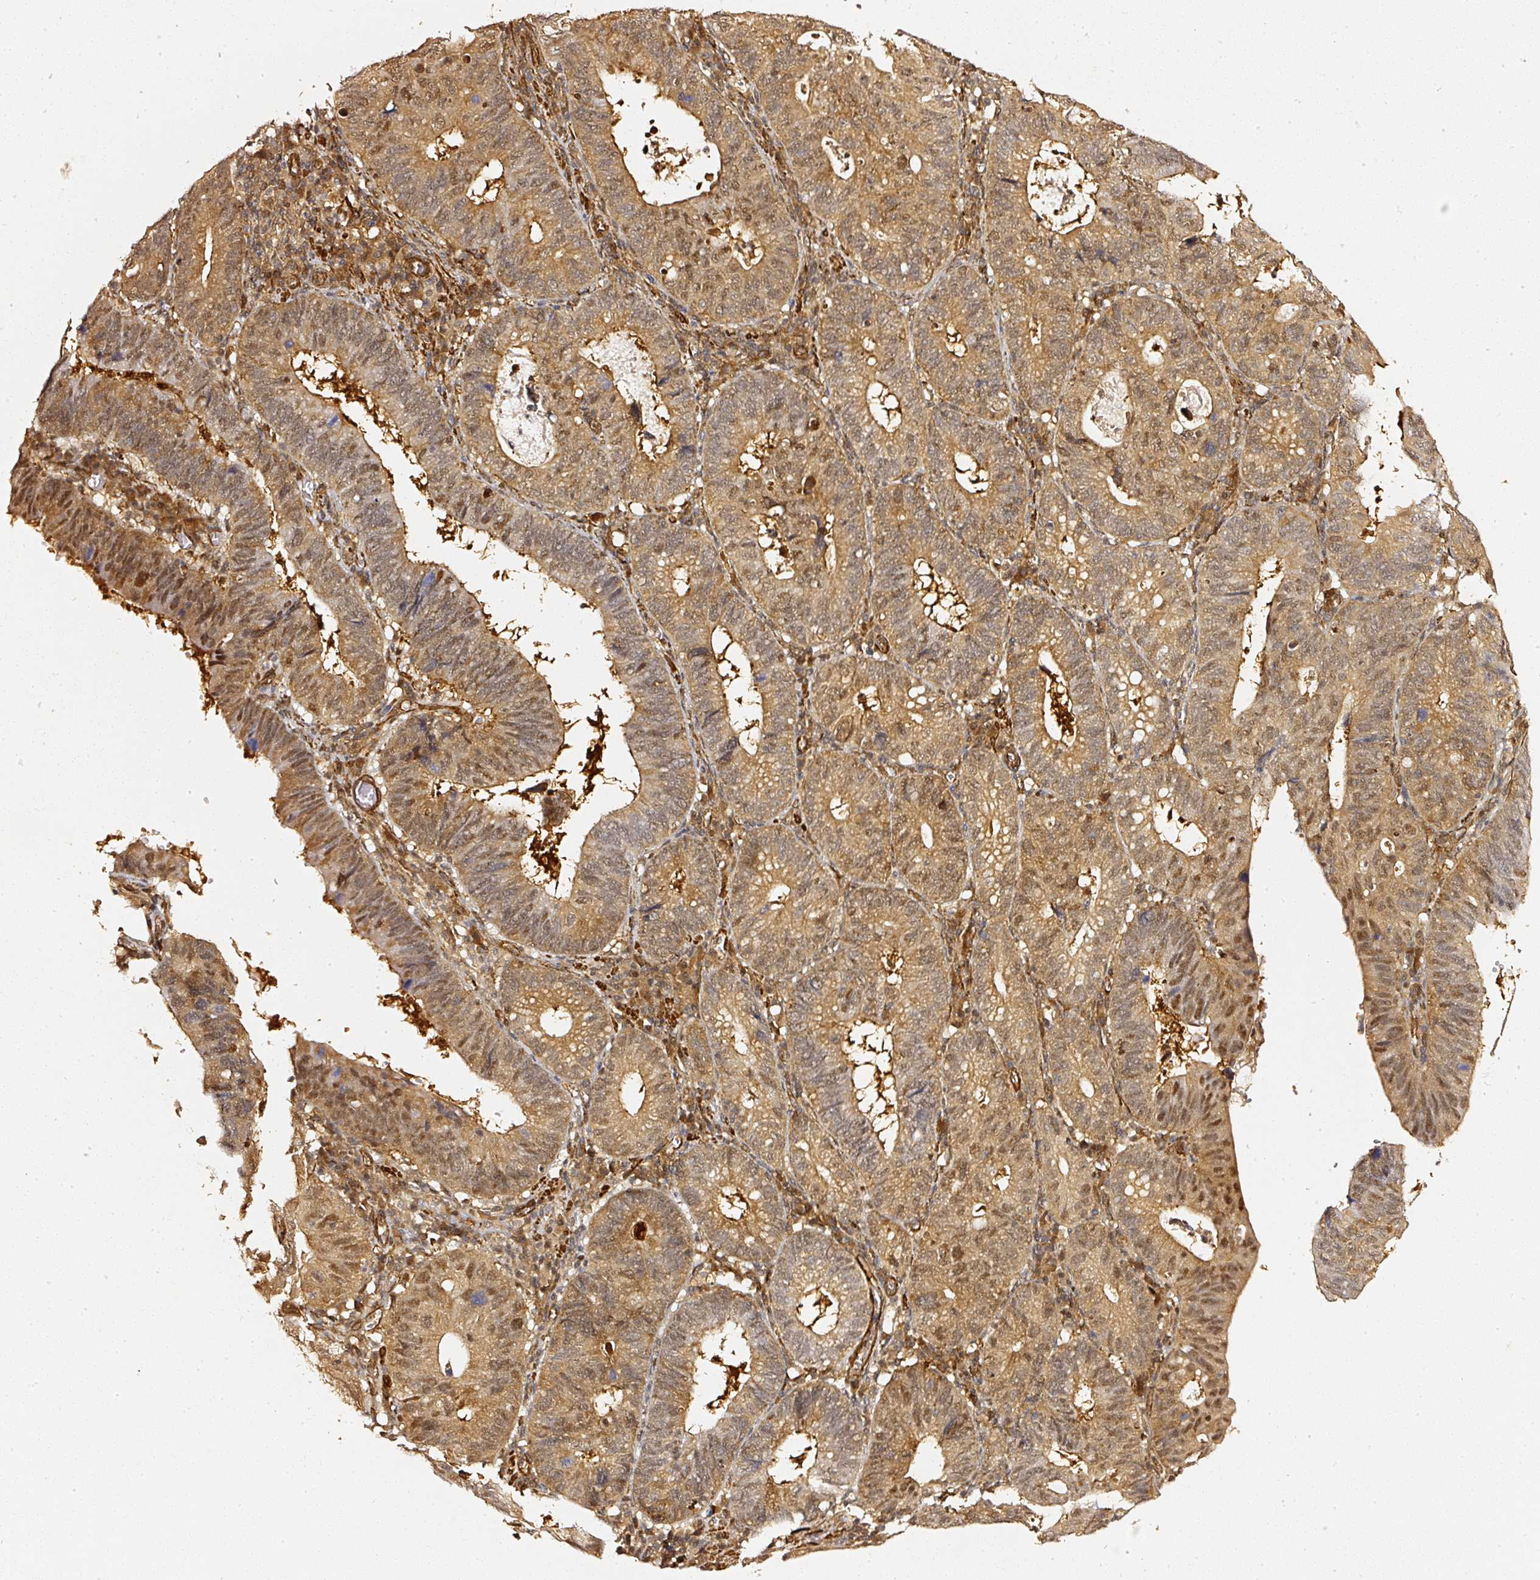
{"staining": {"intensity": "moderate", "quantity": ">75%", "location": "cytoplasmic/membranous,nuclear"}, "tissue": "stomach cancer", "cell_type": "Tumor cells", "image_type": "cancer", "snomed": [{"axis": "morphology", "description": "Adenocarcinoma, NOS"}, {"axis": "topography", "description": "Stomach"}], "caption": "Immunohistochemical staining of adenocarcinoma (stomach) reveals moderate cytoplasmic/membranous and nuclear protein expression in approximately >75% of tumor cells. (DAB (3,3'-diaminobenzidine) = brown stain, brightfield microscopy at high magnification).", "gene": "PSMD1", "patient": {"sex": "male", "age": 59}}